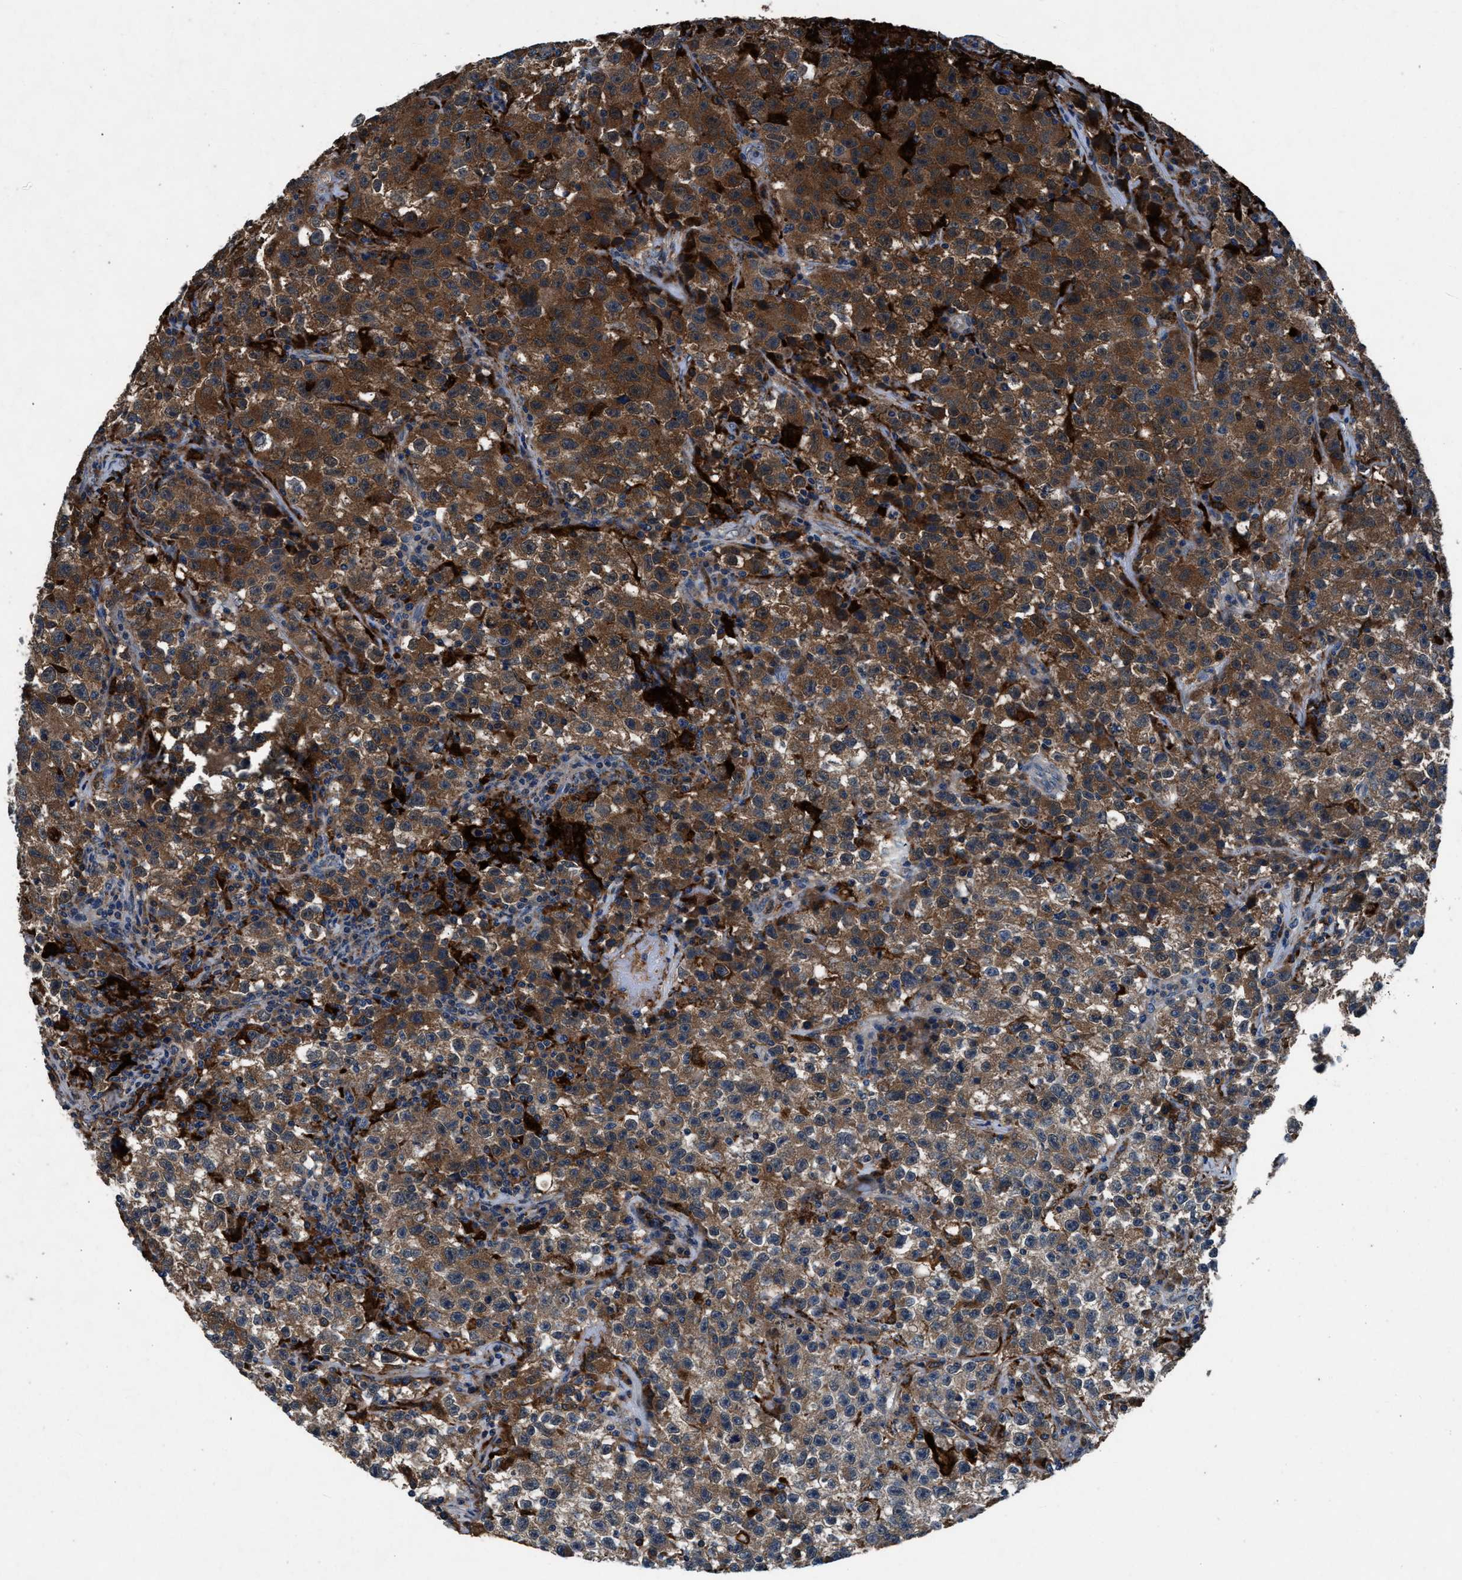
{"staining": {"intensity": "strong", "quantity": ">75%", "location": "cytoplasmic/membranous"}, "tissue": "testis cancer", "cell_type": "Tumor cells", "image_type": "cancer", "snomed": [{"axis": "morphology", "description": "Seminoma, NOS"}, {"axis": "topography", "description": "Testis"}], "caption": "This image reveals IHC staining of testis cancer, with high strong cytoplasmic/membranous positivity in approximately >75% of tumor cells.", "gene": "FAM221A", "patient": {"sex": "male", "age": 22}}